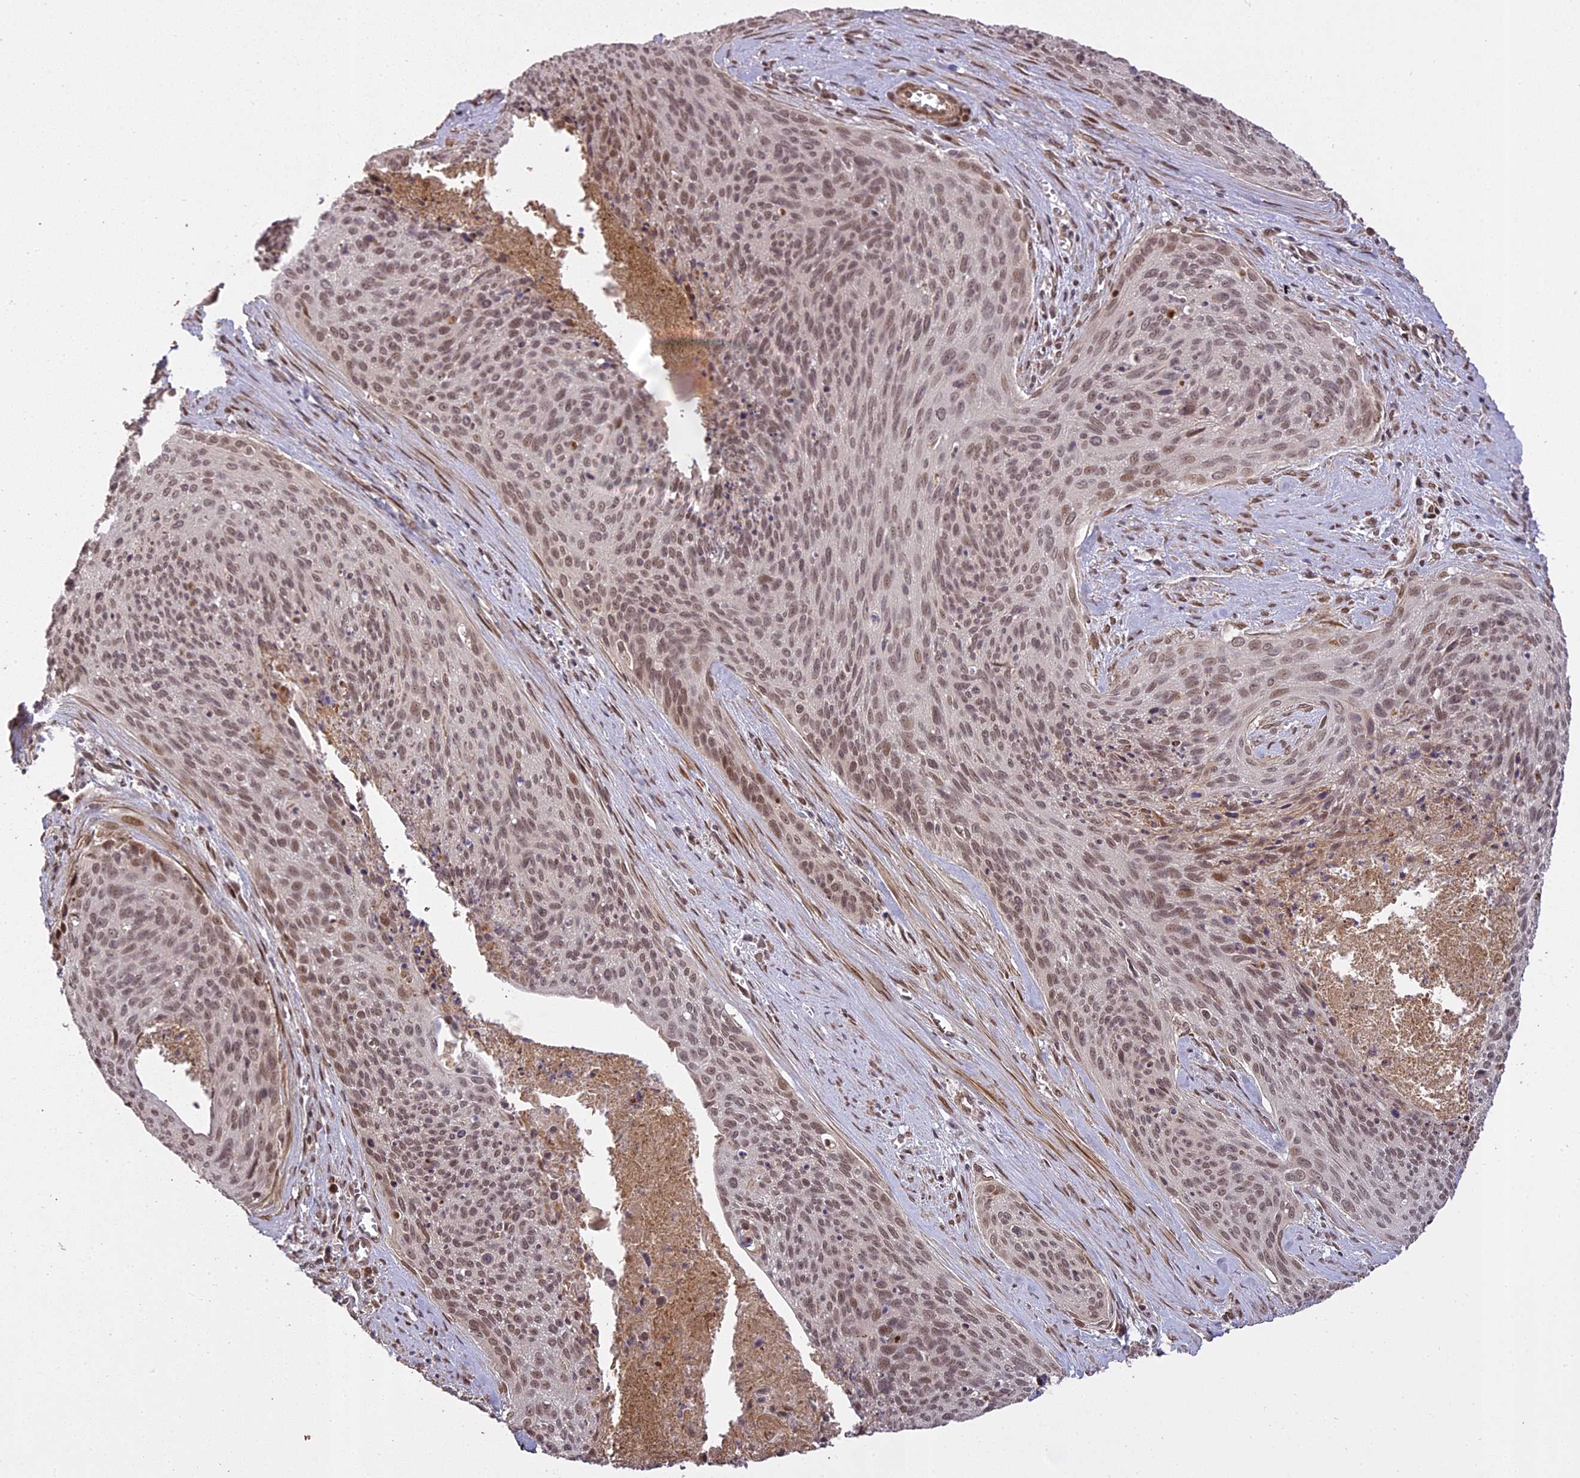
{"staining": {"intensity": "weak", "quantity": ">75%", "location": "nuclear"}, "tissue": "cervical cancer", "cell_type": "Tumor cells", "image_type": "cancer", "snomed": [{"axis": "morphology", "description": "Squamous cell carcinoma, NOS"}, {"axis": "topography", "description": "Cervix"}], "caption": "High-power microscopy captured an immunohistochemistry photomicrograph of cervical cancer (squamous cell carcinoma), revealing weak nuclear expression in about >75% of tumor cells.", "gene": "PRELID2", "patient": {"sex": "female", "age": 55}}